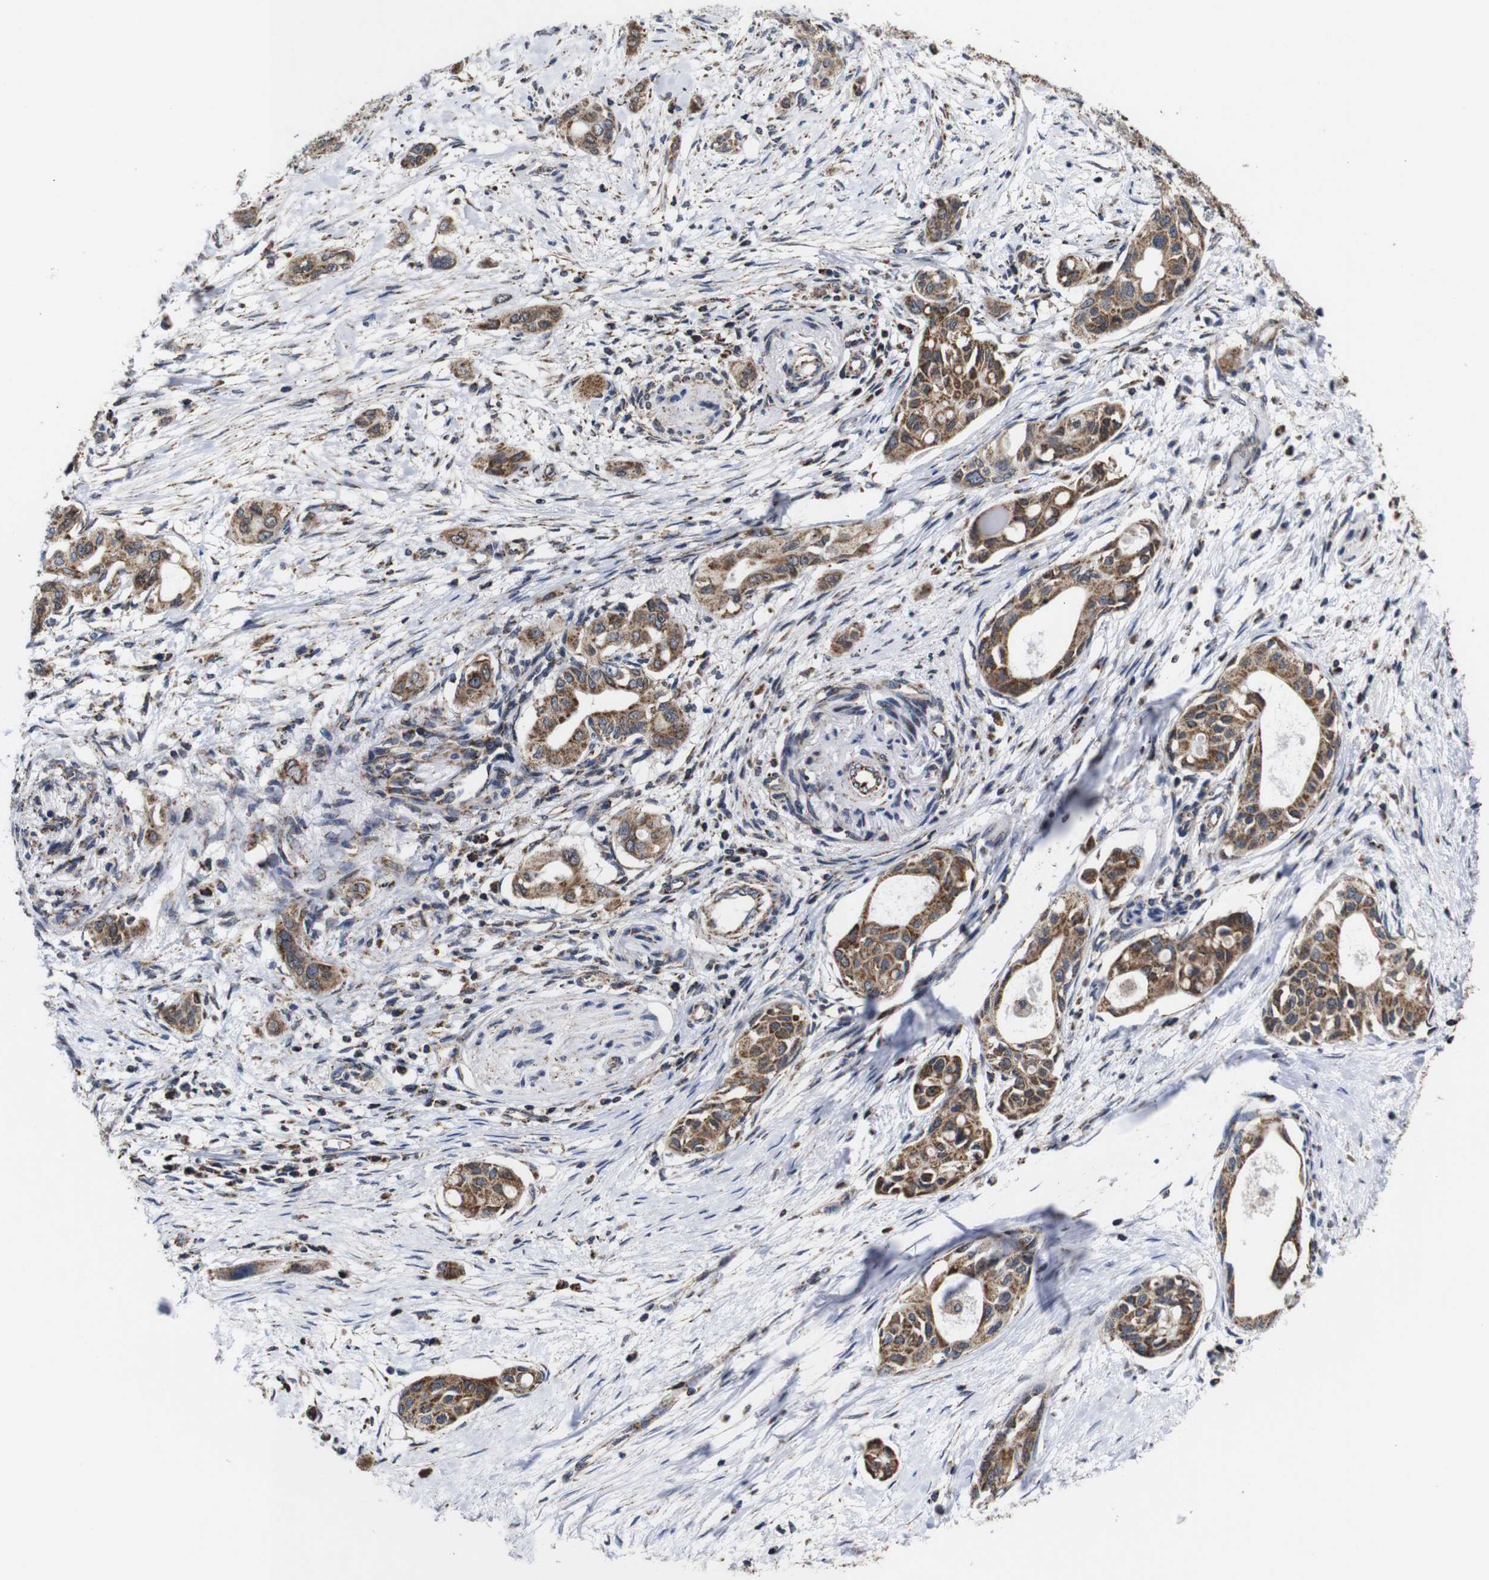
{"staining": {"intensity": "moderate", "quantity": ">75%", "location": "cytoplasmic/membranous"}, "tissue": "pancreatic cancer", "cell_type": "Tumor cells", "image_type": "cancer", "snomed": [{"axis": "morphology", "description": "Adenocarcinoma, NOS"}, {"axis": "topography", "description": "Pancreas"}], "caption": "The micrograph exhibits immunohistochemical staining of pancreatic cancer (adenocarcinoma). There is moderate cytoplasmic/membranous positivity is identified in about >75% of tumor cells.", "gene": "C17orf80", "patient": {"sex": "female", "age": 60}}